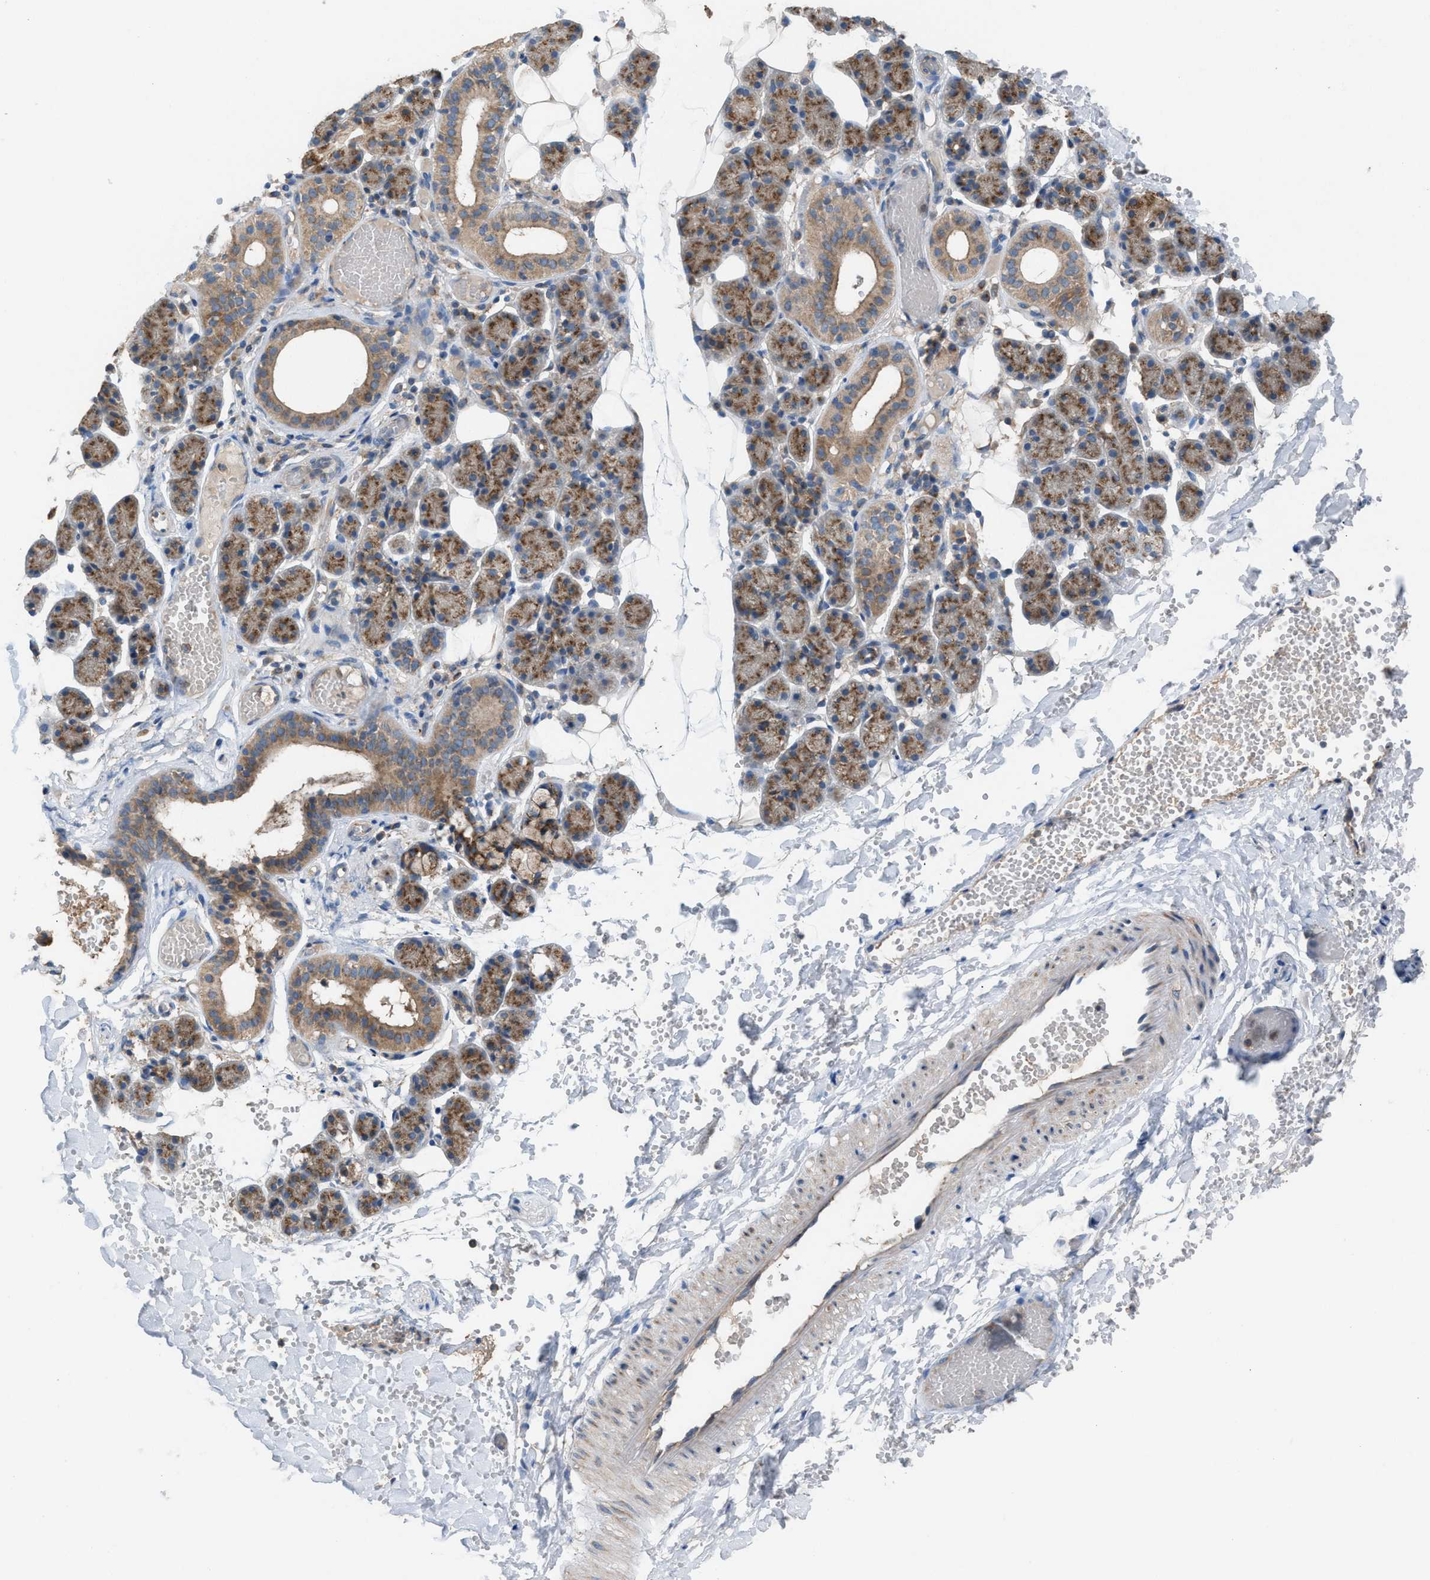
{"staining": {"intensity": "moderate", "quantity": ">75%", "location": "cytoplasmic/membranous"}, "tissue": "salivary gland", "cell_type": "Glandular cells", "image_type": "normal", "snomed": [{"axis": "morphology", "description": "Normal tissue, NOS"}, {"axis": "topography", "description": "Salivary gland"}], "caption": "Glandular cells reveal medium levels of moderate cytoplasmic/membranous staining in about >75% of cells in normal salivary gland.", "gene": "TPK1", "patient": {"sex": "female", "age": 33}}